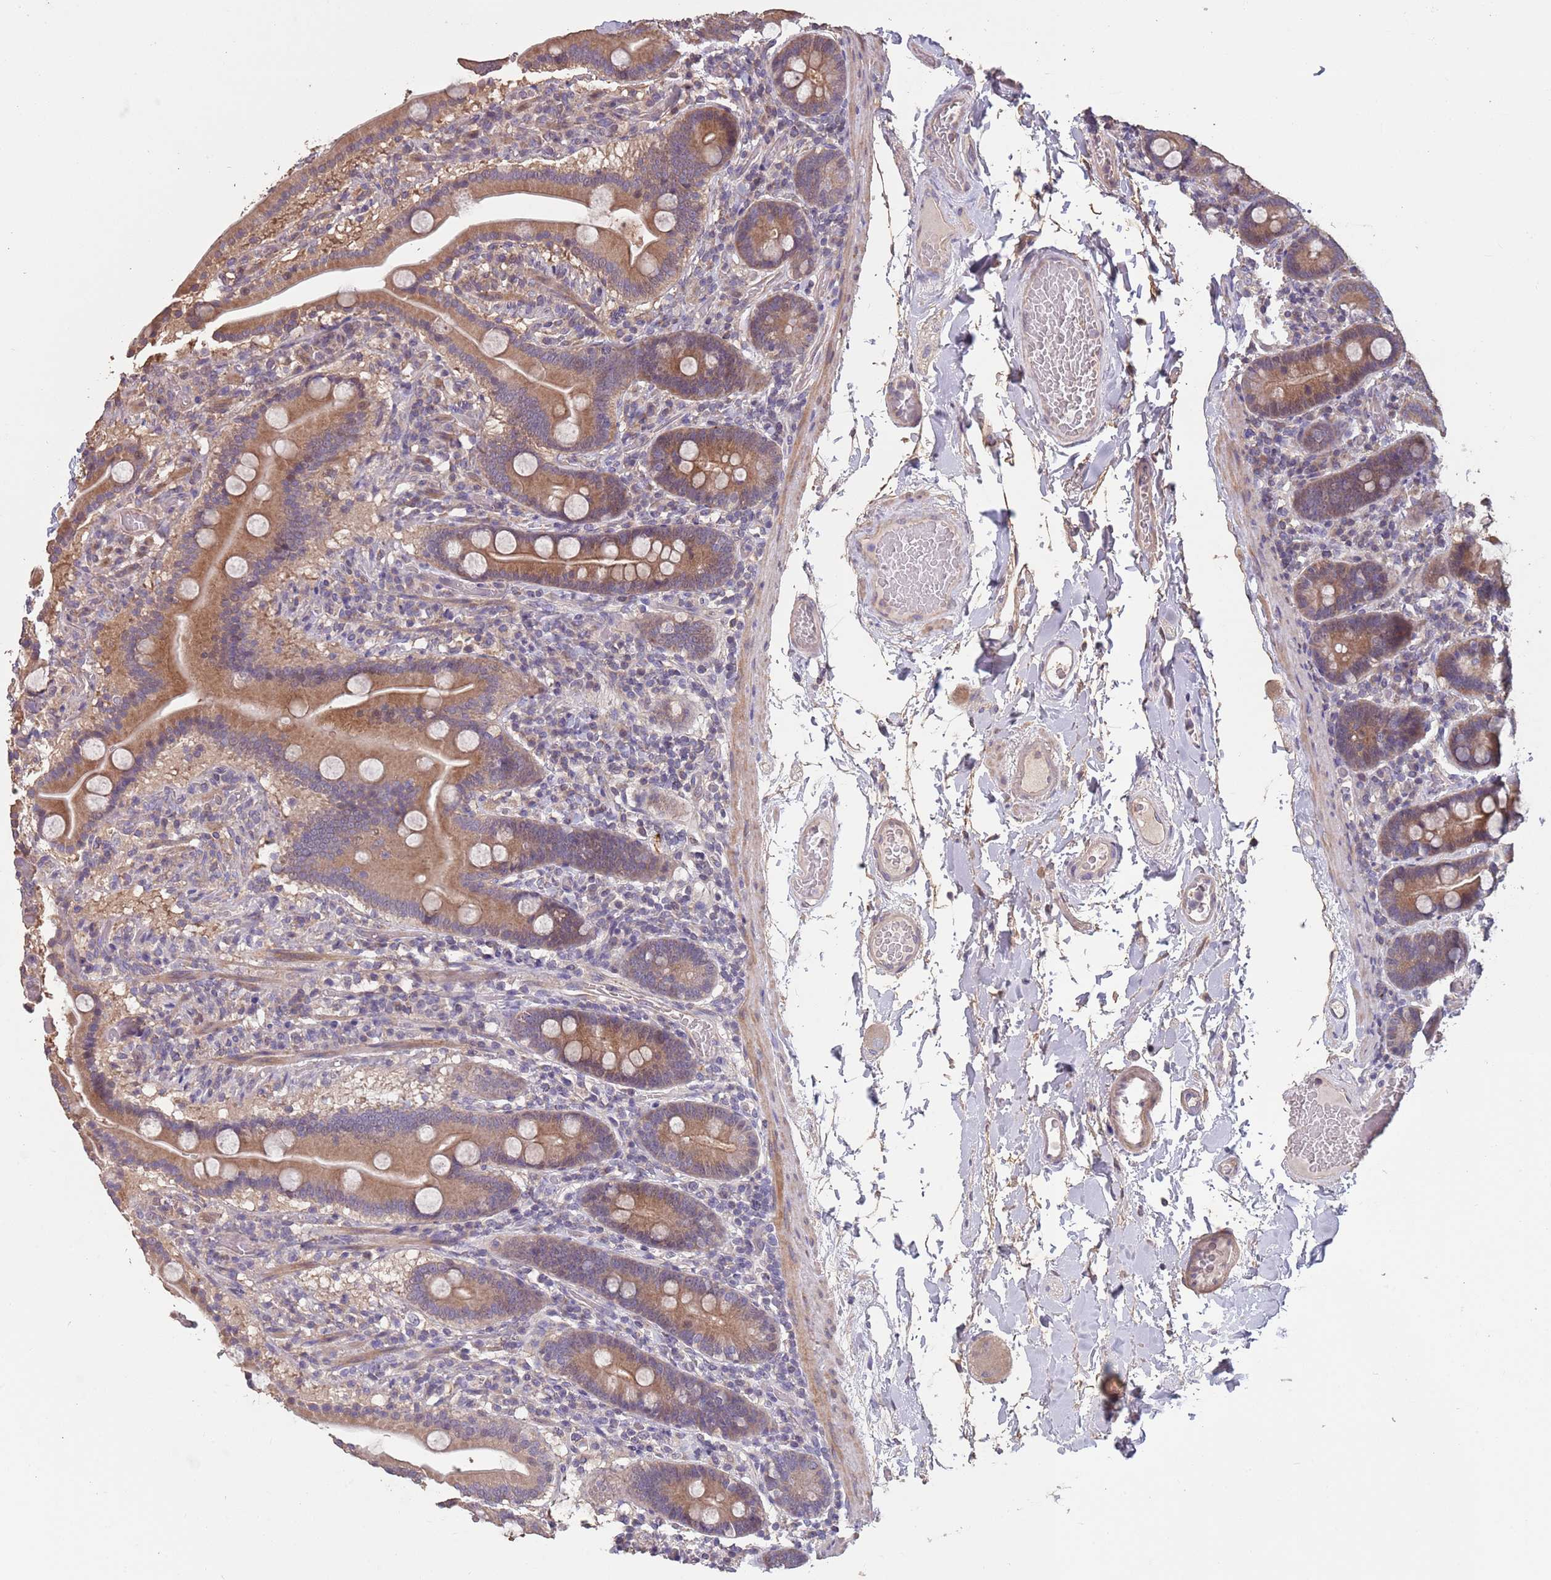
{"staining": {"intensity": "moderate", "quantity": "25%-75%", "location": "cytoplasmic/membranous"}, "tissue": "duodenum", "cell_type": "Glandular cells", "image_type": "normal", "snomed": [{"axis": "morphology", "description": "Normal tissue, NOS"}, {"axis": "topography", "description": "Duodenum"}], "caption": "An image showing moderate cytoplasmic/membranous positivity in approximately 25%-75% of glandular cells in normal duodenum, as visualized by brown immunohistochemical staining.", "gene": "MBD3L1", "patient": {"sex": "male", "age": 55}}